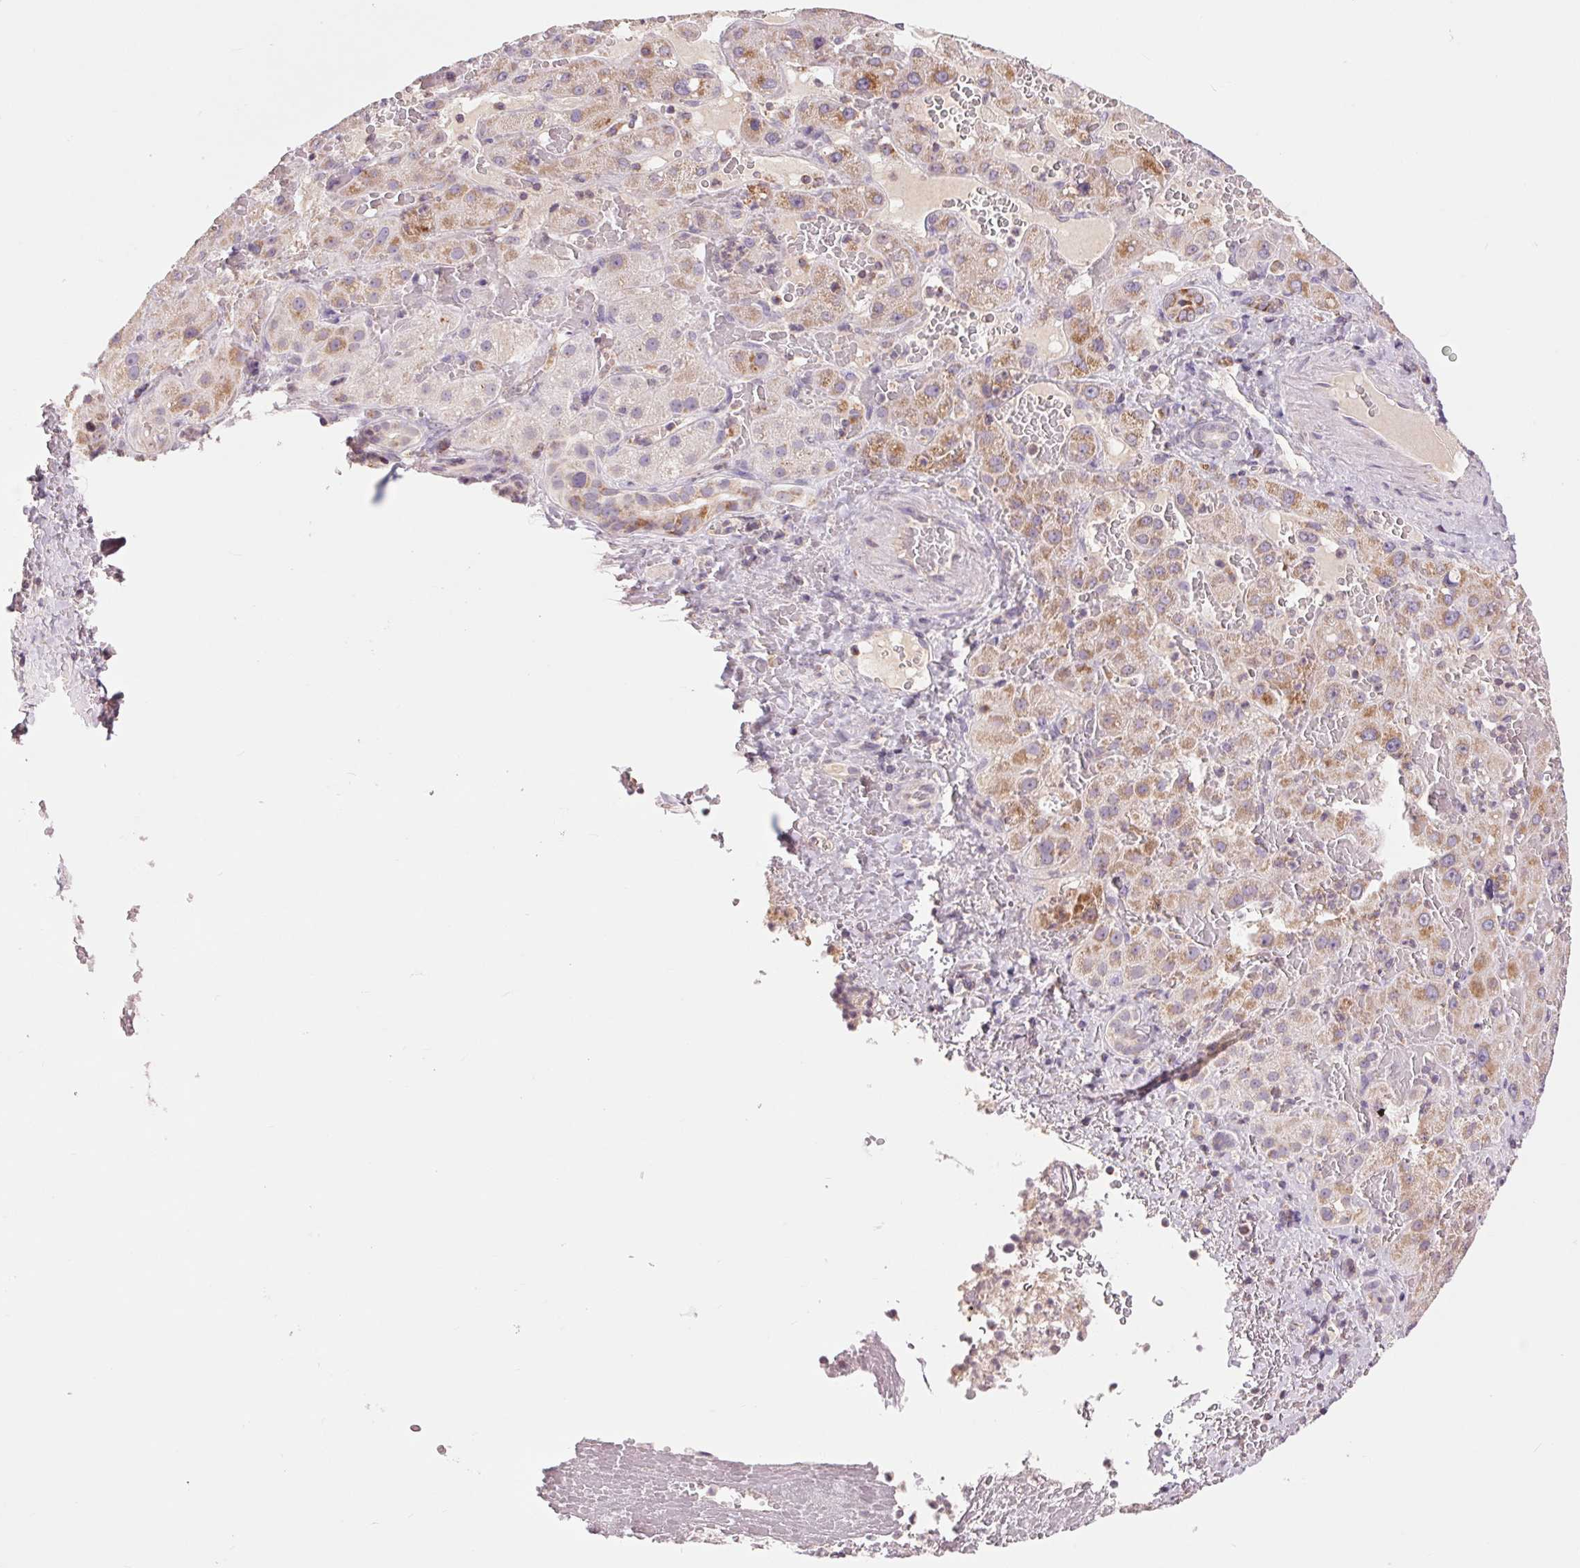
{"staining": {"intensity": "moderate", "quantity": "25%-75%", "location": "cytoplasmic/membranous"}, "tissue": "liver cancer", "cell_type": "Tumor cells", "image_type": "cancer", "snomed": [{"axis": "morphology", "description": "Carcinoma, Hepatocellular, NOS"}, {"axis": "topography", "description": "Liver"}], "caption": "The histopathology image demonstrates immunohistochemical staining of hepatocellular carcinoma (liver). There is moderate cytoplasmic/membranous staining is seen in approximately 25%-75% of tumor cells.", "gene": "COX6A1", "patient": {"sex": "female", "age": 73}}